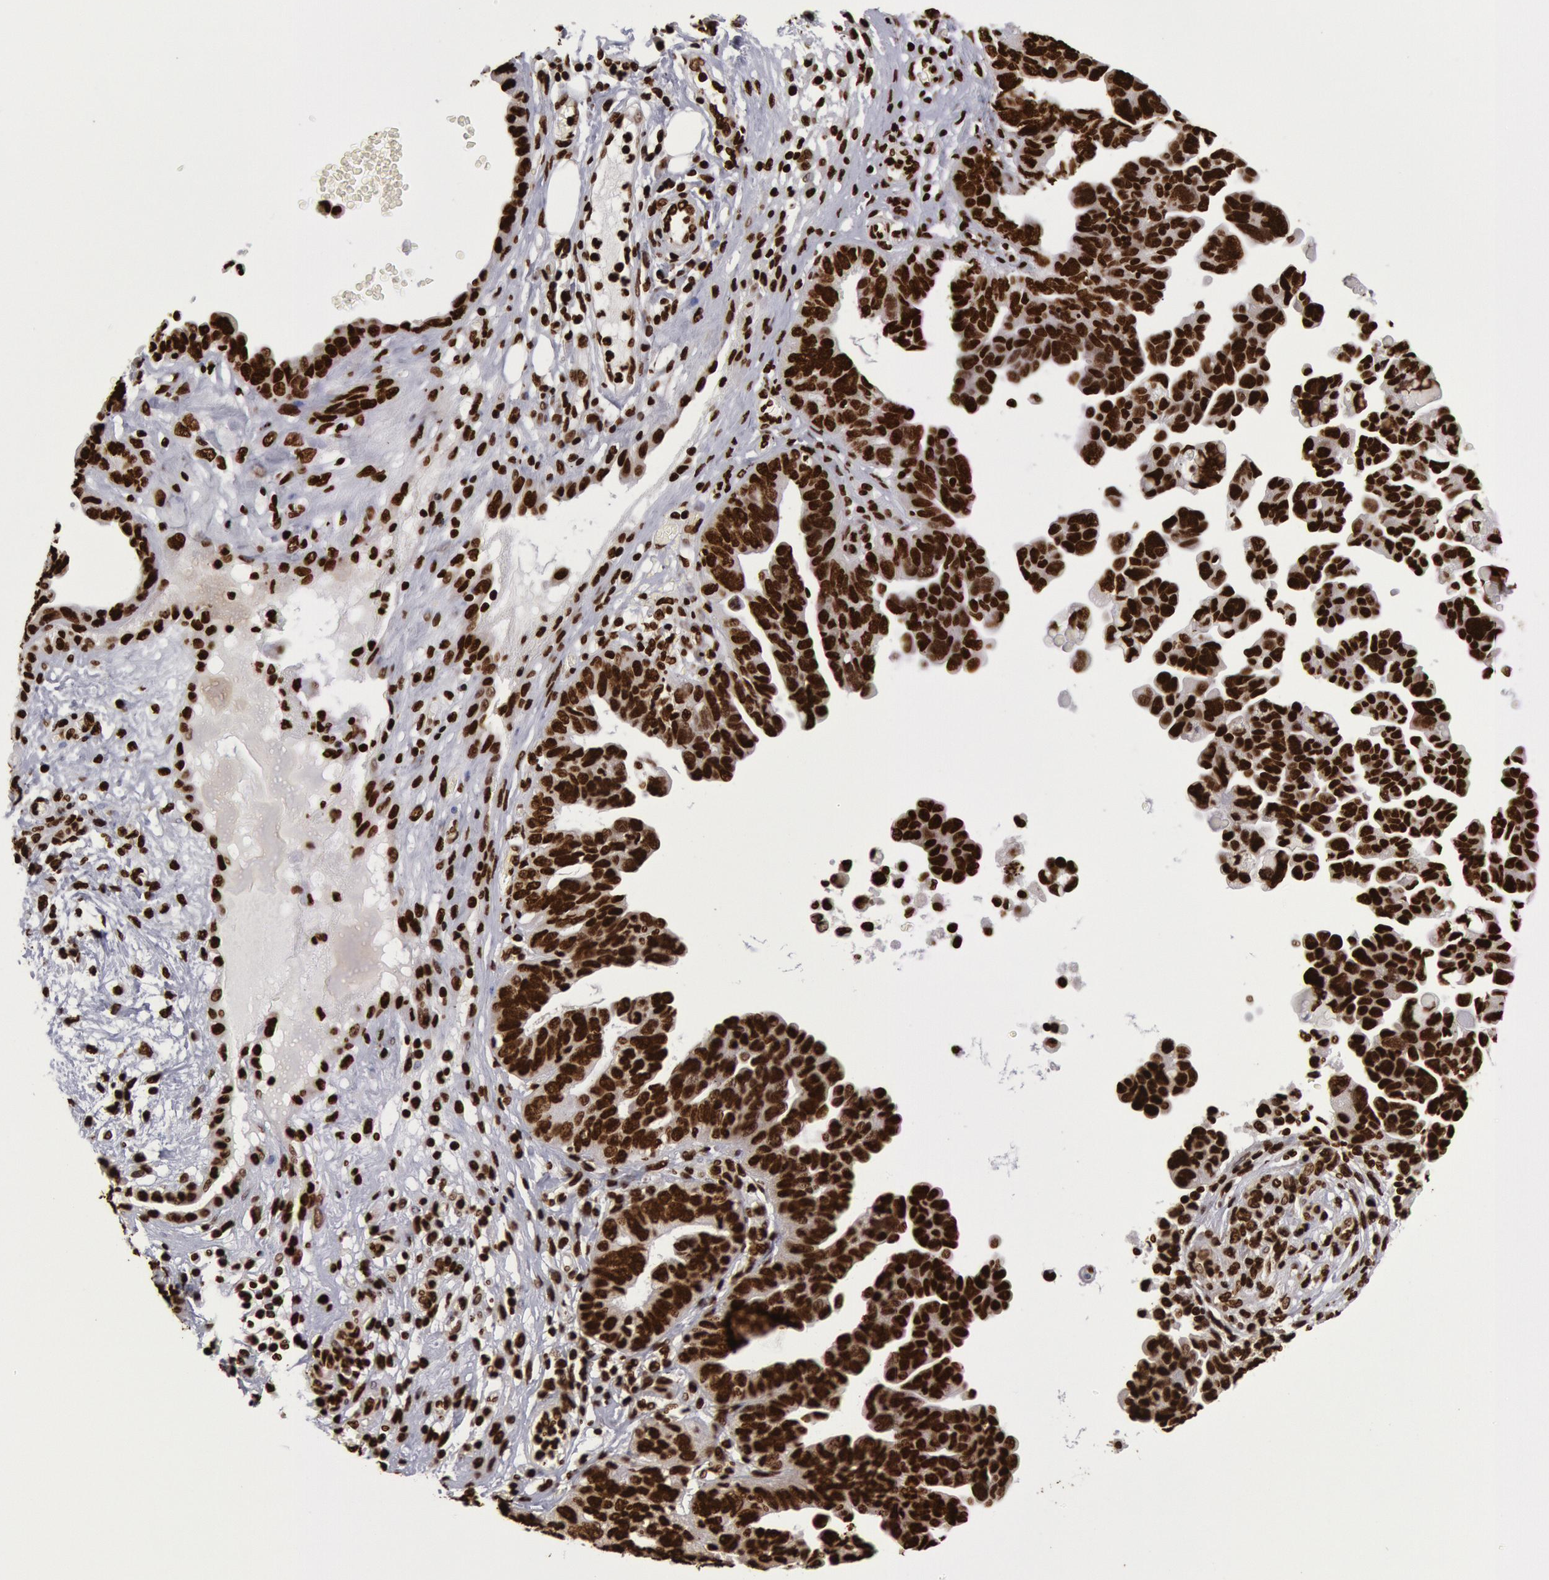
{"staining": {"intensity": "strong", "quantity": ">75%", "location": "nuclear"}, "tissue": "ovarian cancer", "cell_type": "Tumor cells", "image_type": "cancer", "snomed": [{"axis": "morphology", "description": "Cystadenocarcinoma, serous, NOS"}, {"axis": "topography", "description": "Ovary"}], "caption": "Immunohistochemical staining of human serous cystadenocarcinoma (ovarian) reveals high levels of strong nuclear staining in approximately >75% of tumor cells.", "gene": "H3-4", "patient": {"sex": "female", "age": 64}}